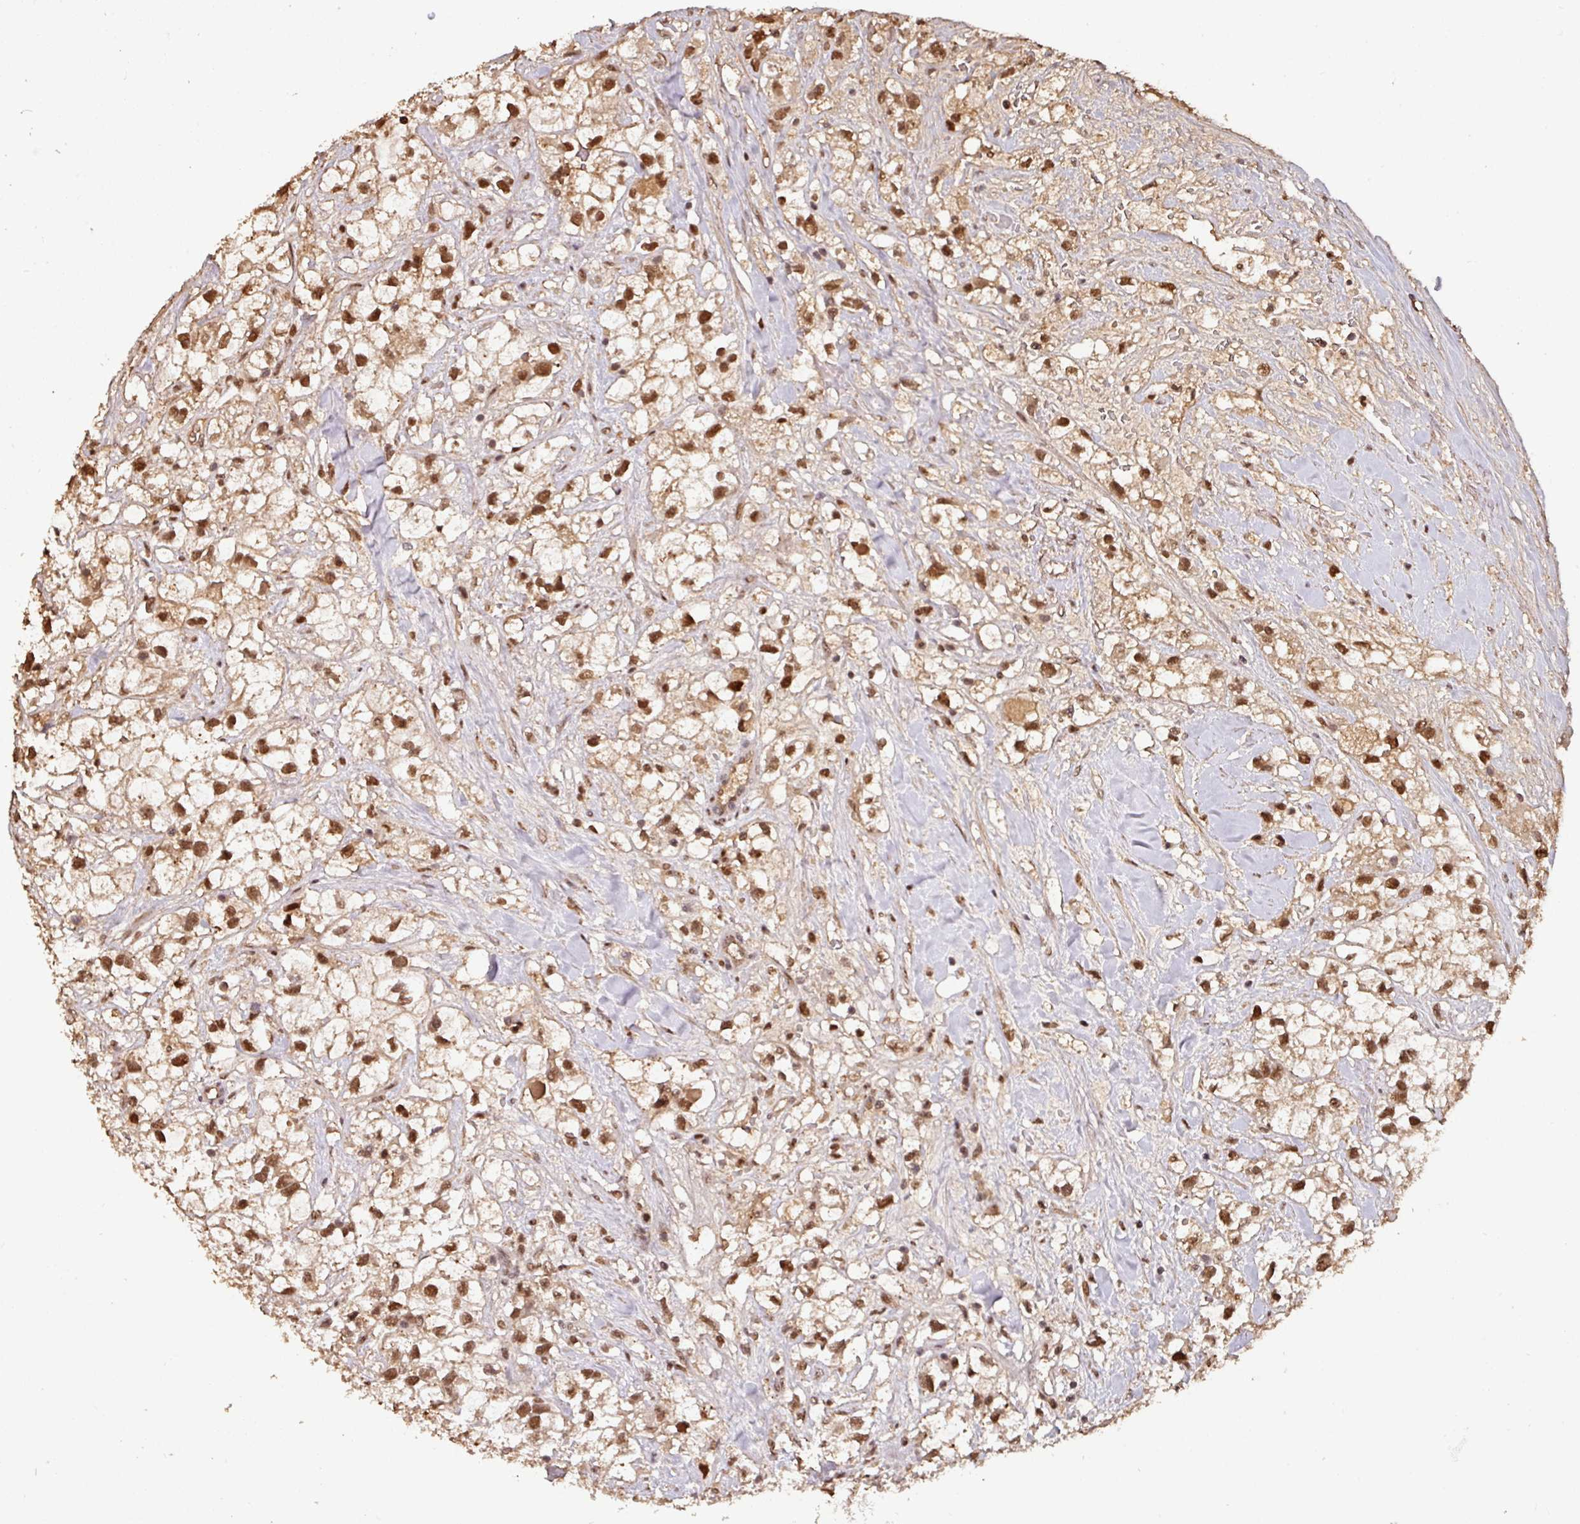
{"staining": {"intensity": "strong", "quantity": ">75%", "location": "cytoplasmic/membranous,nuclear"}, "tissue": "renal cancer", "cell_type": "Tumor cells", "image_type": "cancer", "snomed": [{"axis": "morphology", "description": "Adenocarcinoma, NOS"}, {"axis": "topography", "description": "Kidney"}], "caption": "An image of renal adenocarcinoma stained for a protein displays strong cytoplasmic/membranous and nuclear brown staining in tumor cells.", "gene": "POLD1", "patient": {"sex": "male", "age": 59}}